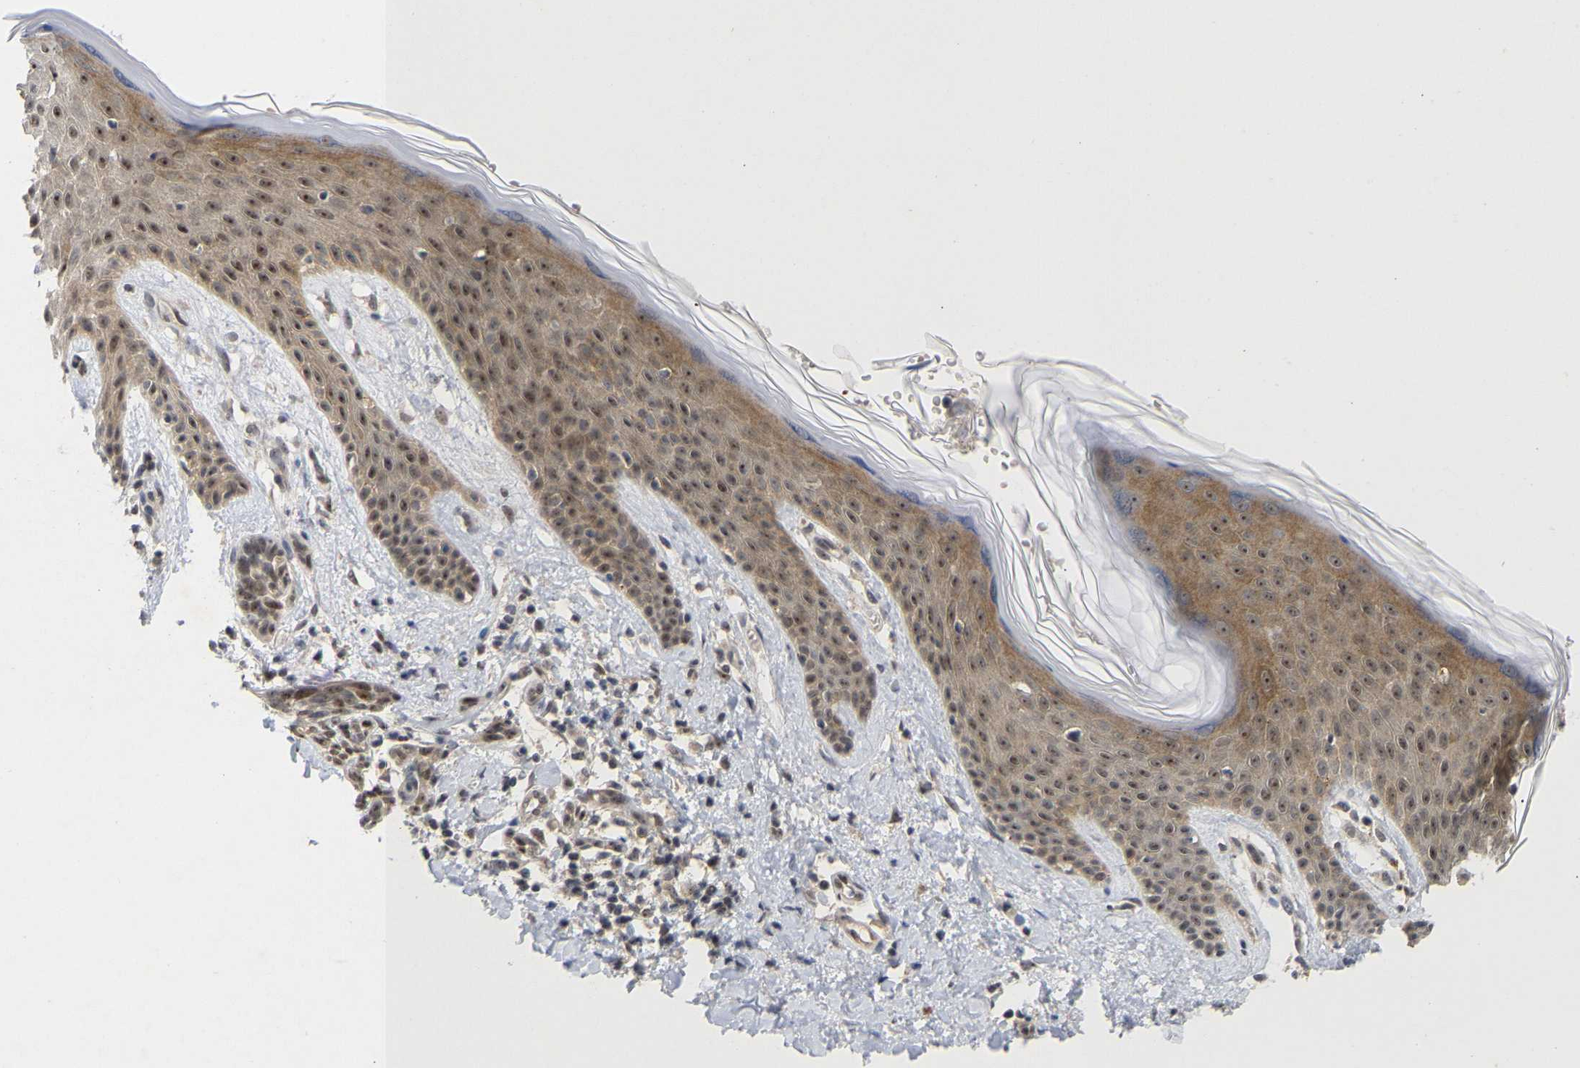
{"staining": {"intensity": "moderate", "quantity": ">75%", "location": "cytoplasmic/membranous,nuclear"}, "tissue": "skin cancer", "cell_type": "Tumor cells", "image_type": "cancer", "snomed": [{"axis": "morphology", "description": "Basal cell carcinoma"}, {"axis": "topography", "description": "Skin"}], "caption": "The histopathology image reveals immunohistochemical staining of skin cancer (basal cell carcinoma). There is moderate cytoplasmic/membranous and nuclear staining is seen in approximately >75% of tumor cells.", "gene": "NLE1", "patient": {"sex": "female", "age": 59}}